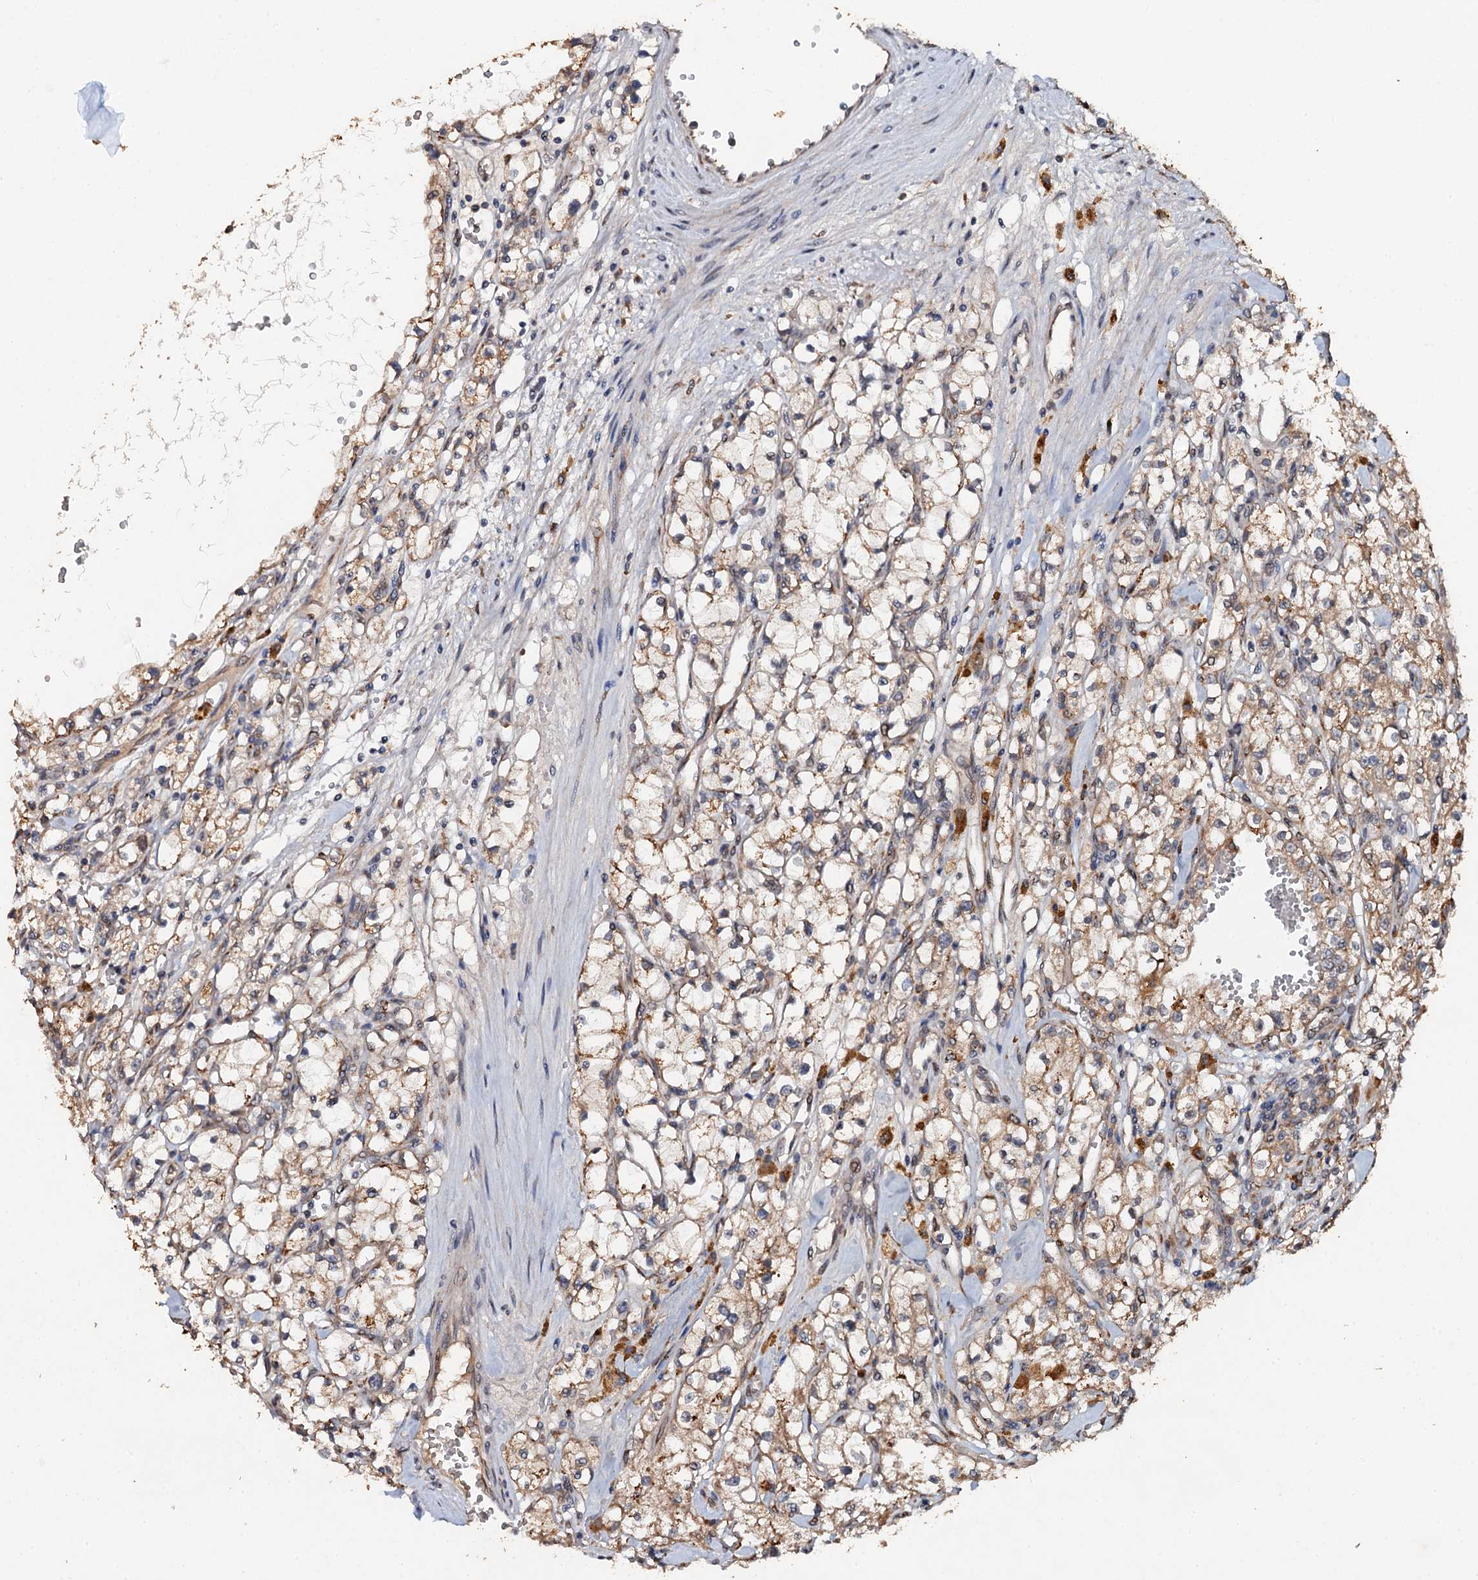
{"staining": {"intensity": "weak", "quantity": "25%-75%", "location": "cytoplasmic/membranous"}, "tissue": "renal cancer", "cell_type": "Tumor cells", "image_type": "cancer", "snomed": [{"axis": "morphology", "description": "Adenocarcinoma, NOS"}, {"axis": "topography", "description": "Kidney"}], "caption": "A low amount of weak cytoplasmic/membranous expression is identified in approximately 25%-75% of tumor cells in adenocarcinoma (renal) tissue. Nuclei are stained in blue.", "gene": "ADAMTS10", "patient": {"sex": "male", "age": 56}}